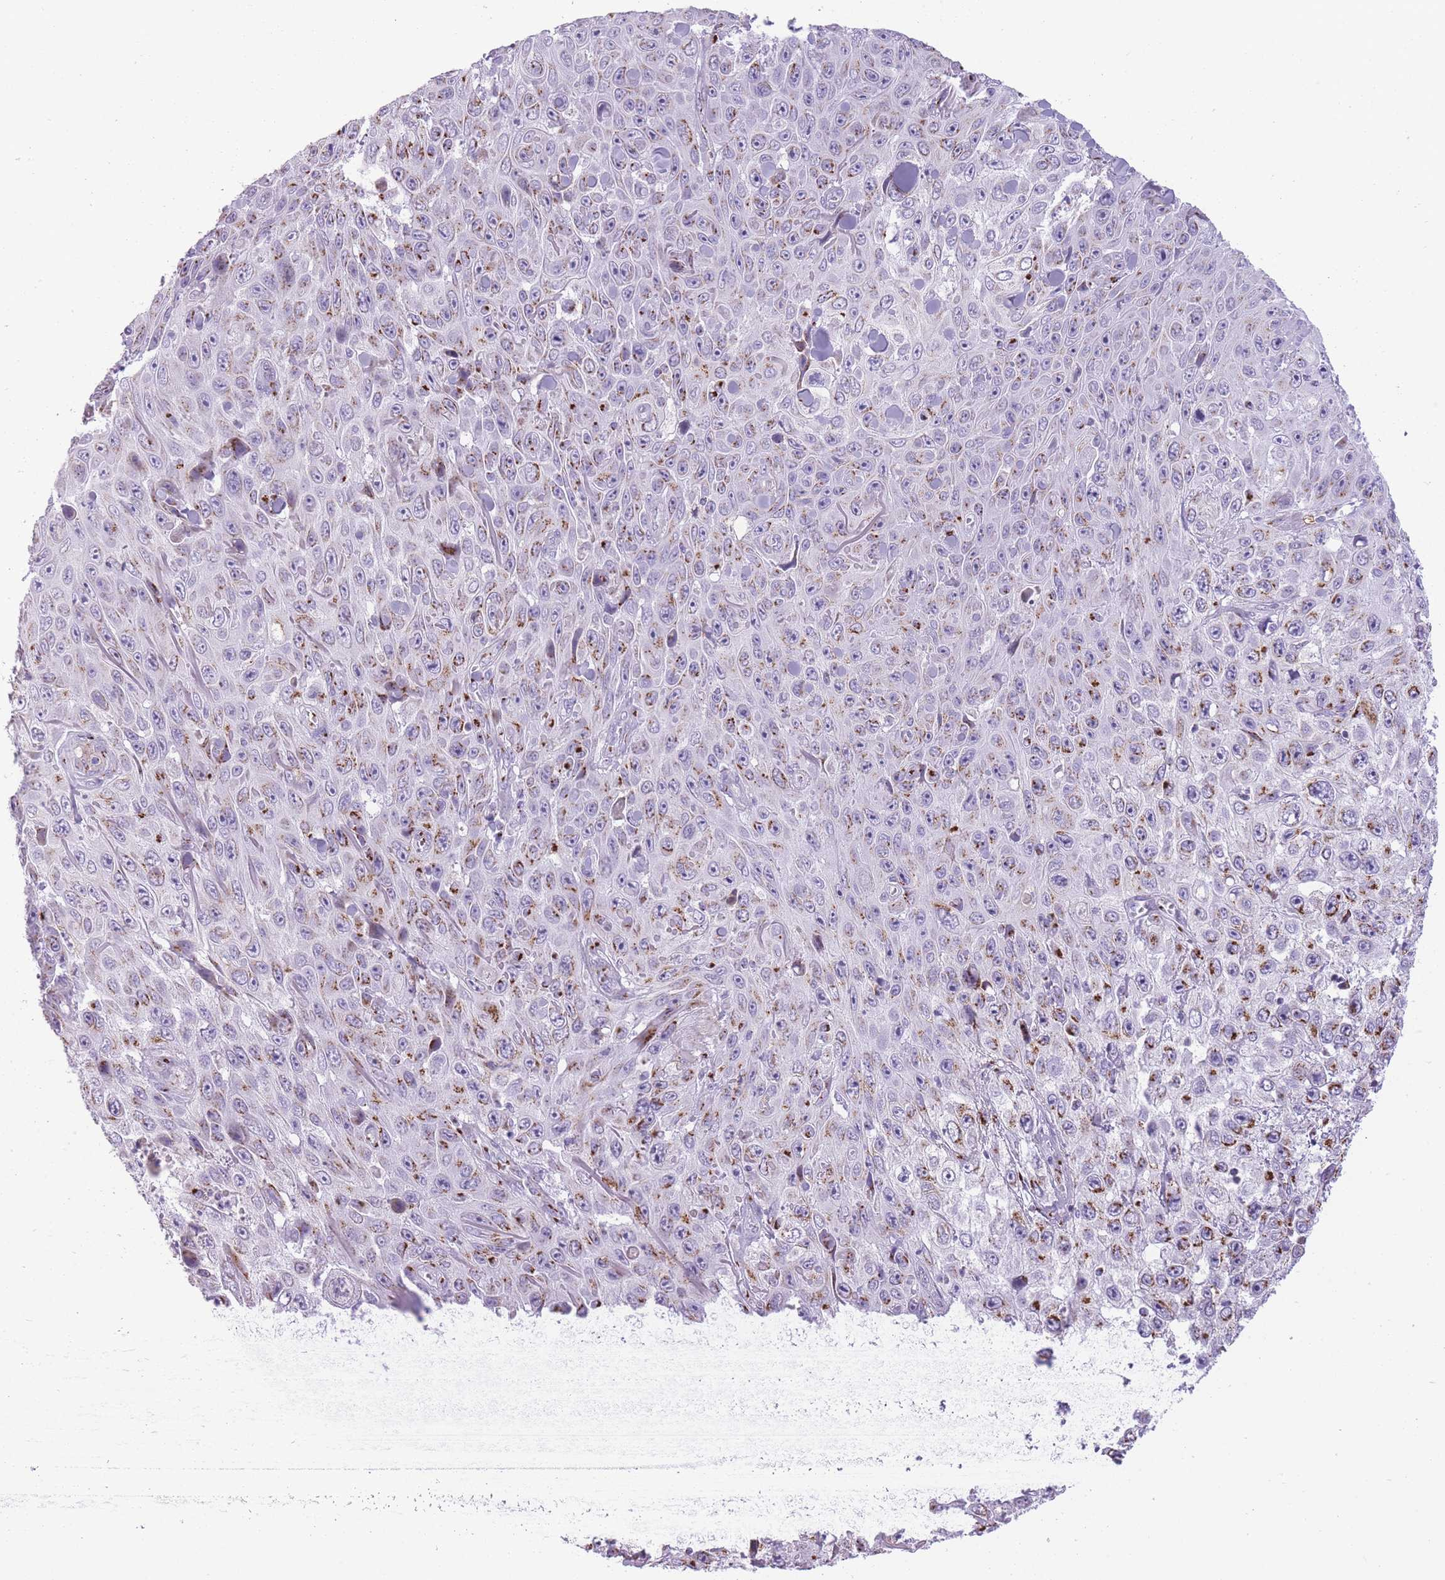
{"staining": {"intensity": "moderate", "quantity": "25%-75%", "location": "cytoplasmic/membranous"}, "tissue": "skin cancer", "cell_type": "Tumor cells", "image_type": "cancer", "snomed": [{"axis": "morphology", "description": "Squamous cell carcinoma, NOS"}, {"axis": "topography", "description": "Skin"}], "caption": "Skin cancer (squamous cell carcinoma) stained for a protein shows moderate cytoplasmic/membranous positivity in tumor cells. (brown staining indicates protein expression, while blue staining denotes nuclei).", "gene": "B4GALT2", "patient": {"sex": "male", "age": 82}}